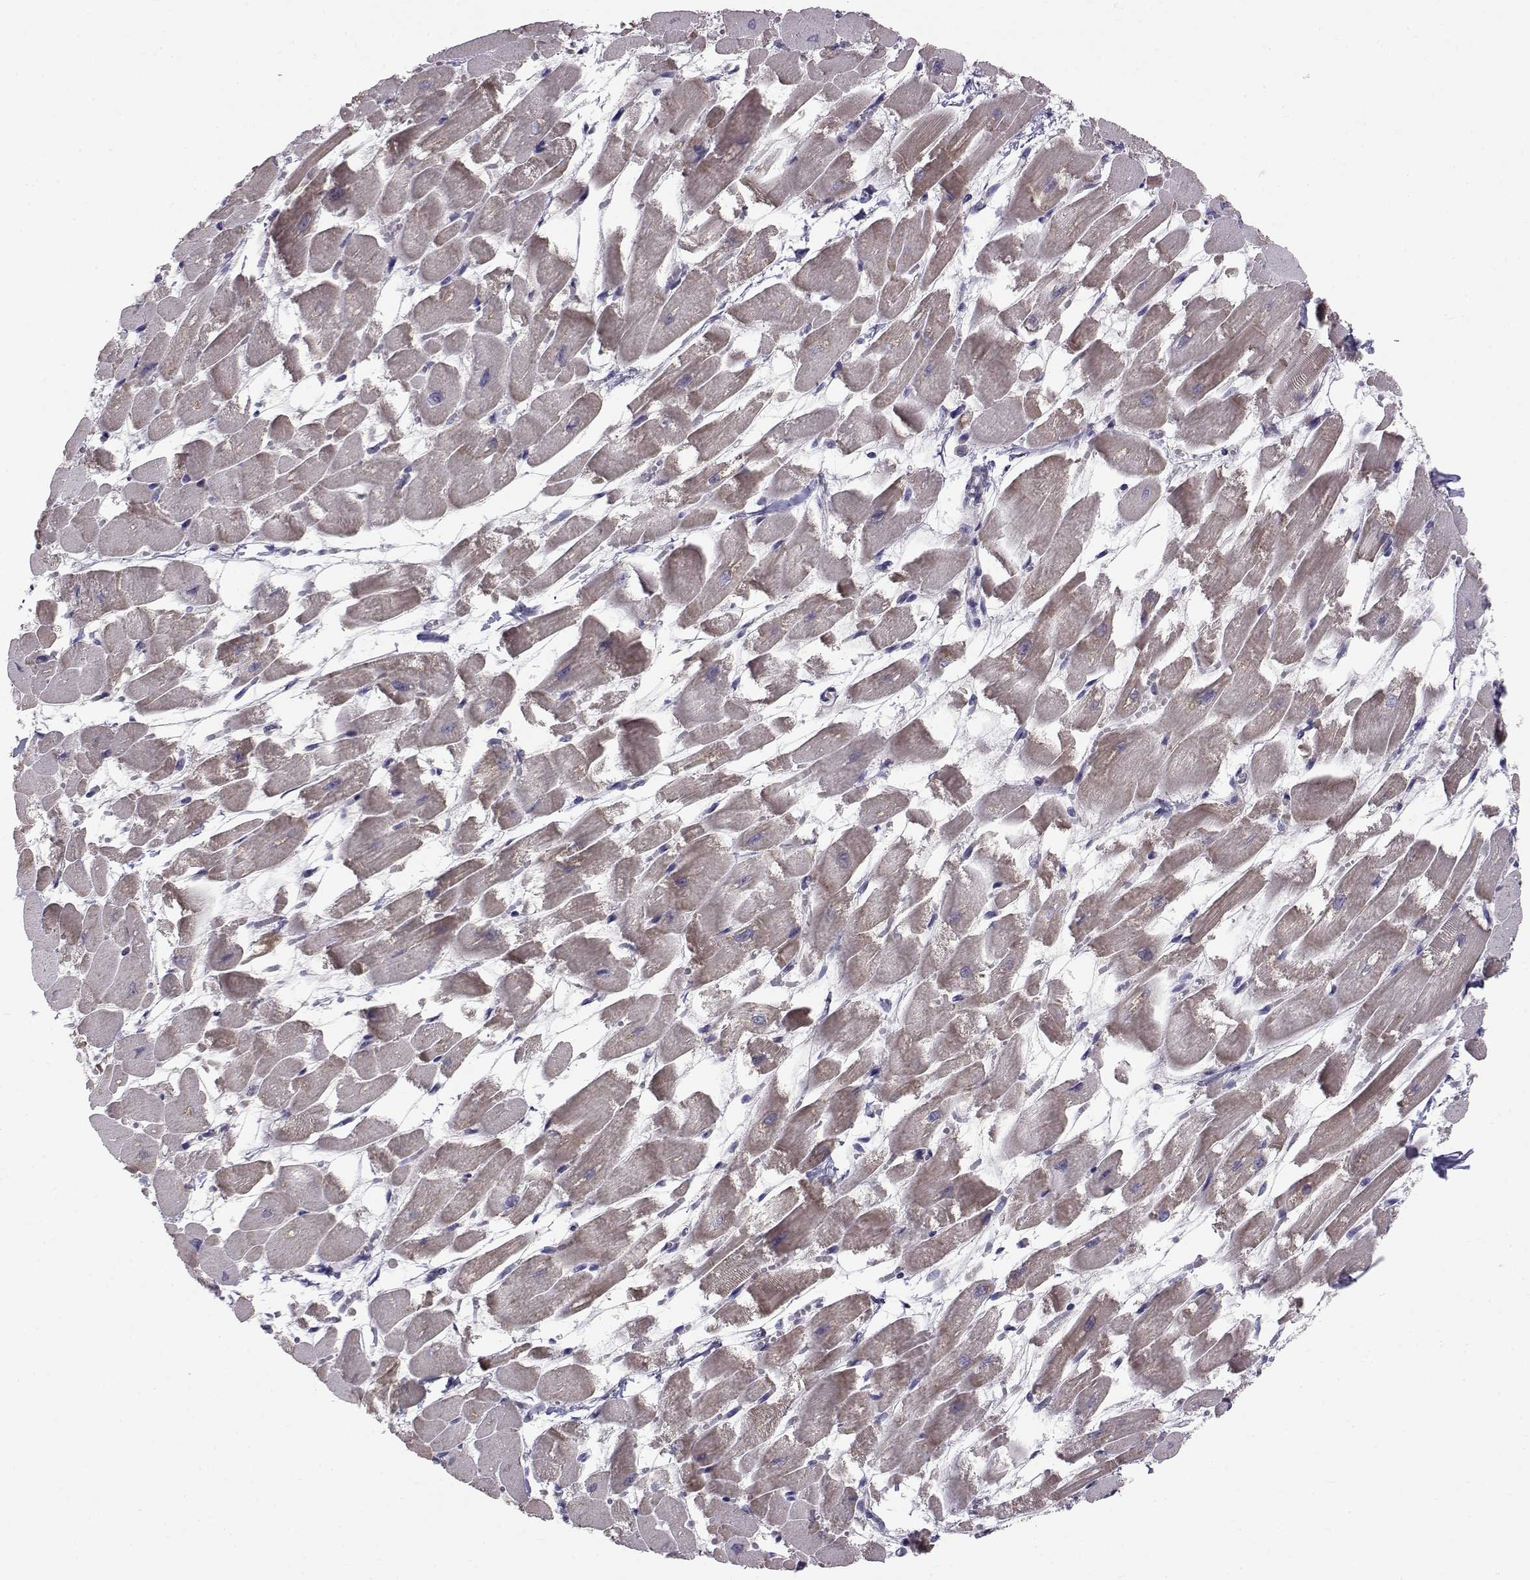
{"staining": {"intensity": "weak", "quantity": "25%-75%", "location": "cytoplasmic/membranous"}, "tissue": "heart muscle", "cell_type": "Cardiomyocytes", "image_type": "normal", "snomed": [{"axis": "morphology", "description": "Normal tissue, NOS"}, {"axis": "topography", "description": "Heart"}], "caption": "Weak cytoplasmic/membranous expression is seen in approximately 25%-75% of cardiomyocytes in benign heart muscle.", "gene": "PEX5L", "patient": {"sex": "female", "age": 52}}